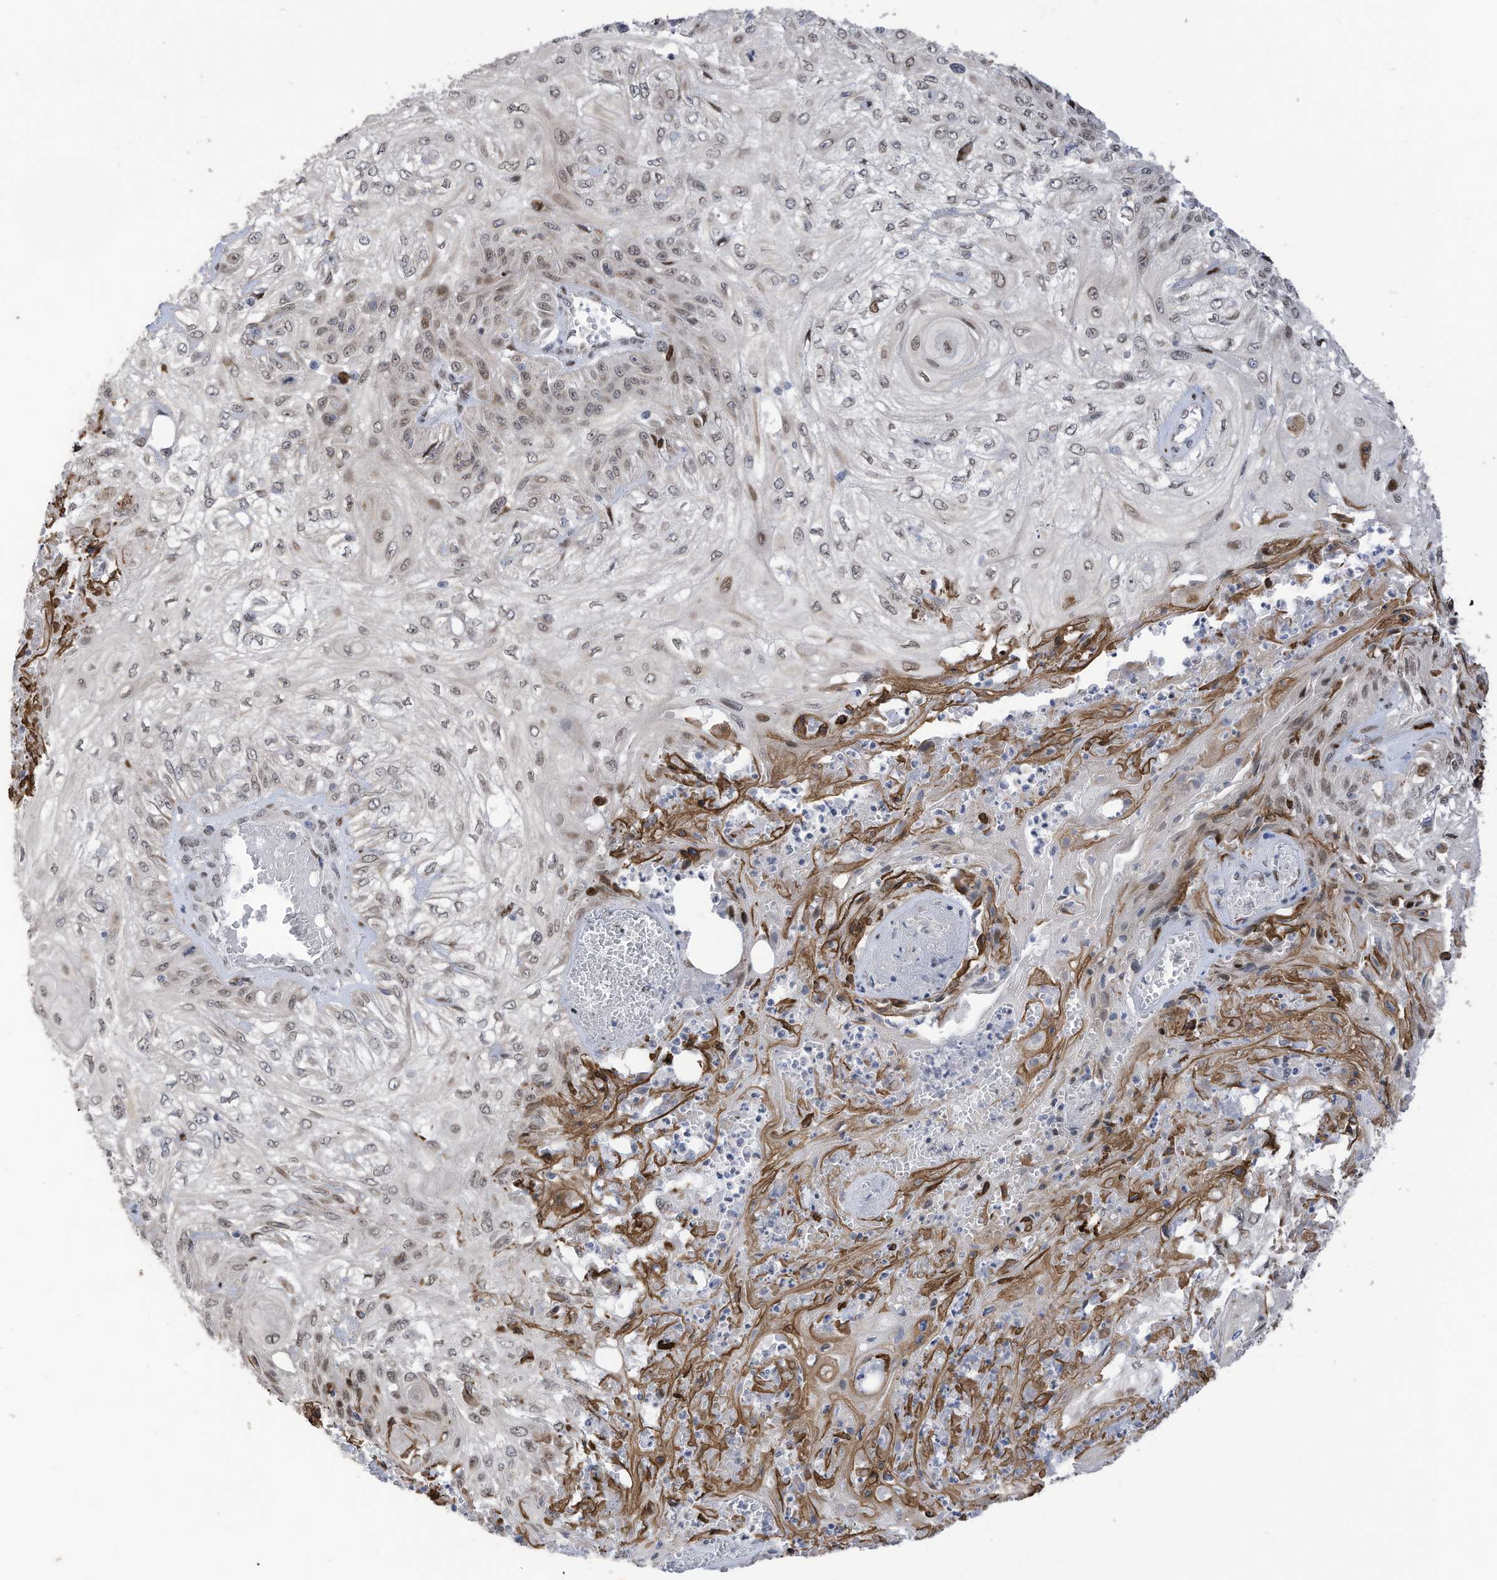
{"staining": {"intensity": "weak", "quantity": "25%-75%", "location": "nuclear"}, "tissue": "skin cancer", "cell_type": "Tumor cells", "image_type": "cancer", "snomed": [{"axis": "morphology", "description": "Squamous cell carcinoma, NOS"}, {"axis": "morphology", "description": "Squamous cell carcinoma, metastatic, NOS"}, {"axis": "topography", "description": "Skin"}, {"axis": "topography", "description": "Lymph node"}], "caption": "Brown immunohistochemical staining in skin cancer (metastatic squamous cell carcinoma) demonstrates weak nuclear staining in approximately 25%-75% of tumor cells.", "gene": "RABL3", "patient": {"sex": "male", "age": 75}}